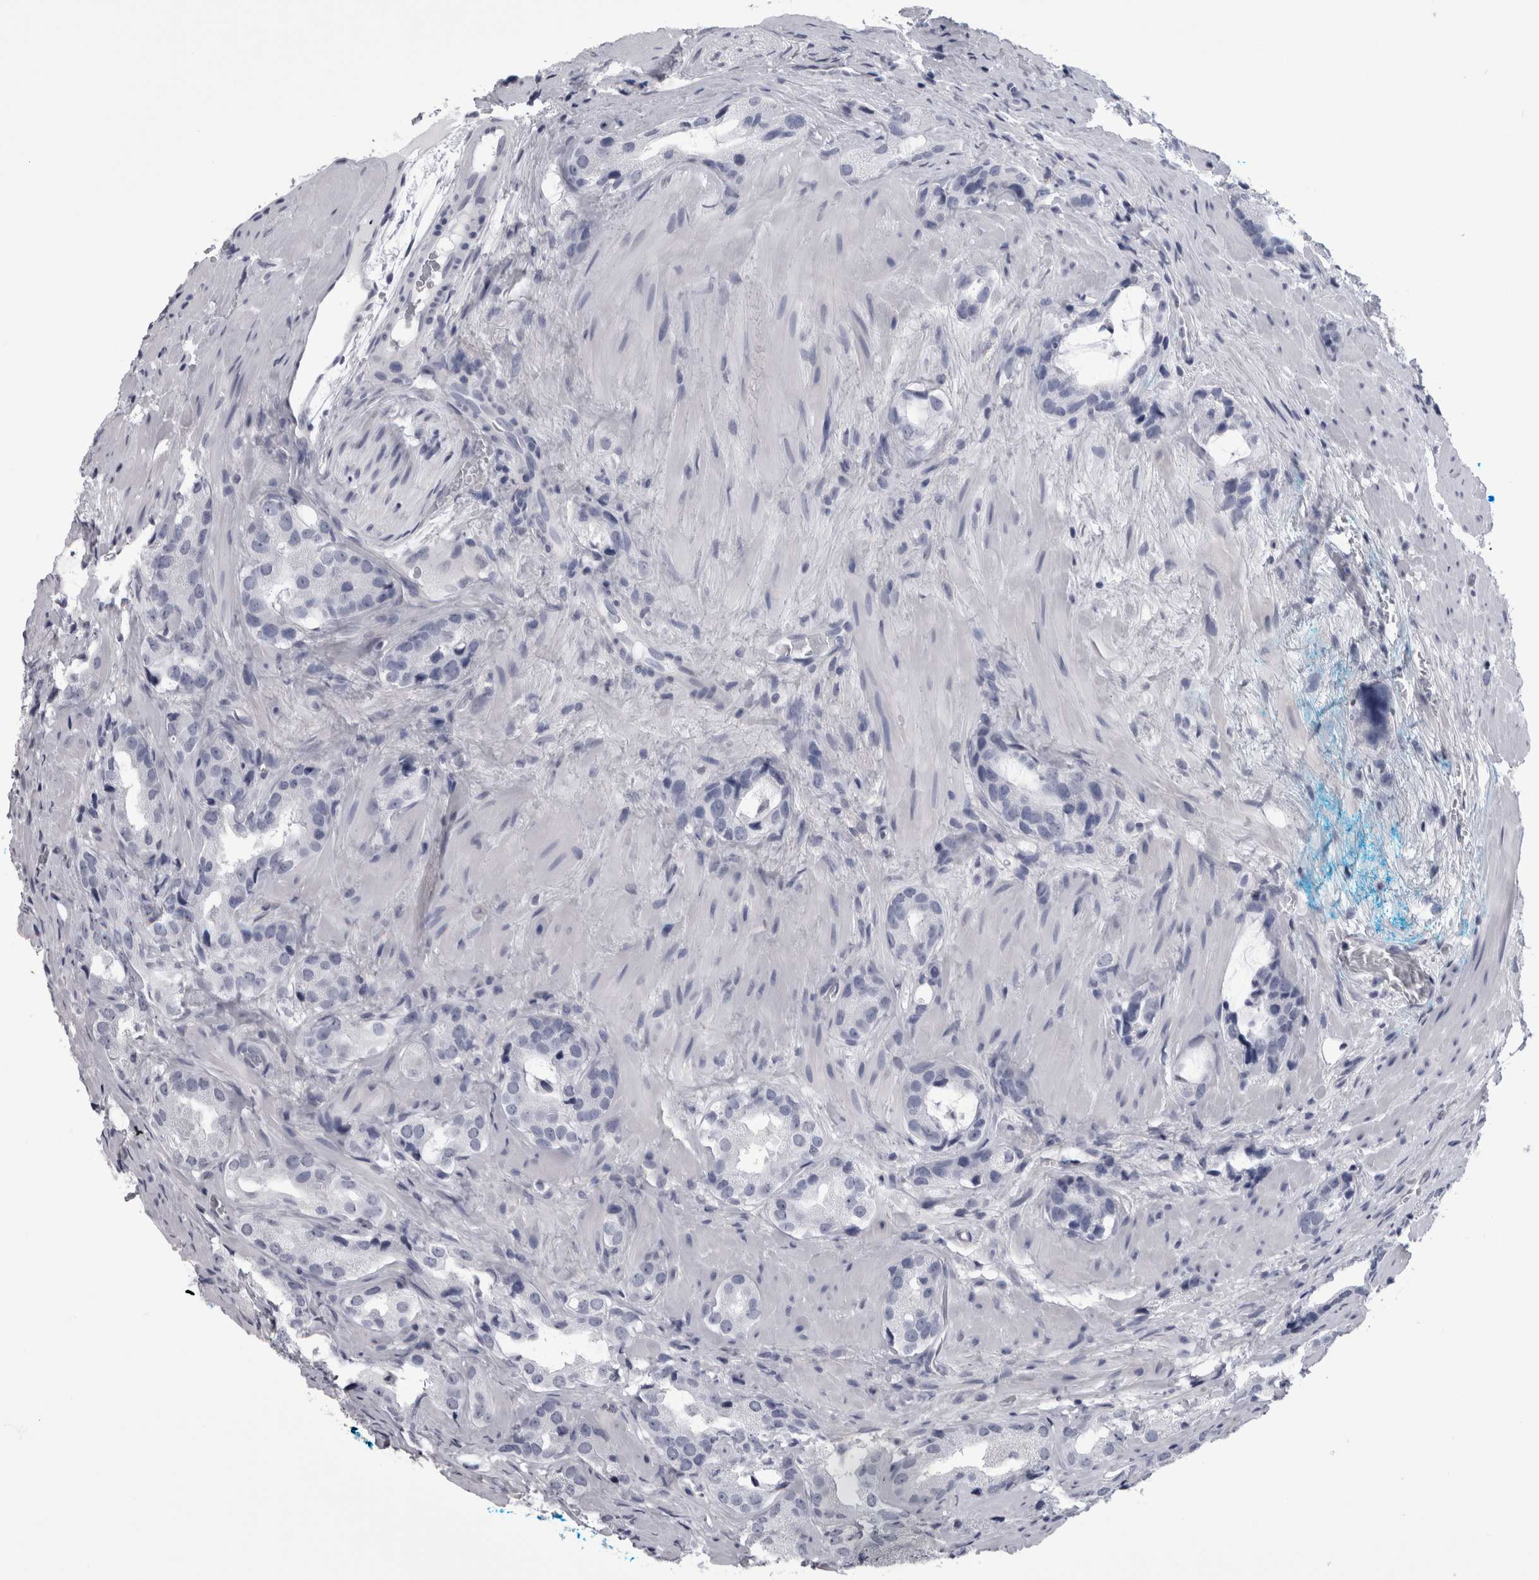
{"staining": {"intensity": "negative", "quantity": "none", "location": "none"}, "tissue": "prostate cancer", "cell_type": "Tumor cells", "image_type": "cancer", "snomed": [{"axis": "morphology", "description": "Adenocarcinoma, High grade"}, {"axis": "topography", "description": "Prostate"}], "caption": "A micrograph of human prostate cancer (high-grade adenocarcinoma) is negative for staining in tumor cells.", "gene": "AFMID", "patient": {"sex": "male", "age": 63}}